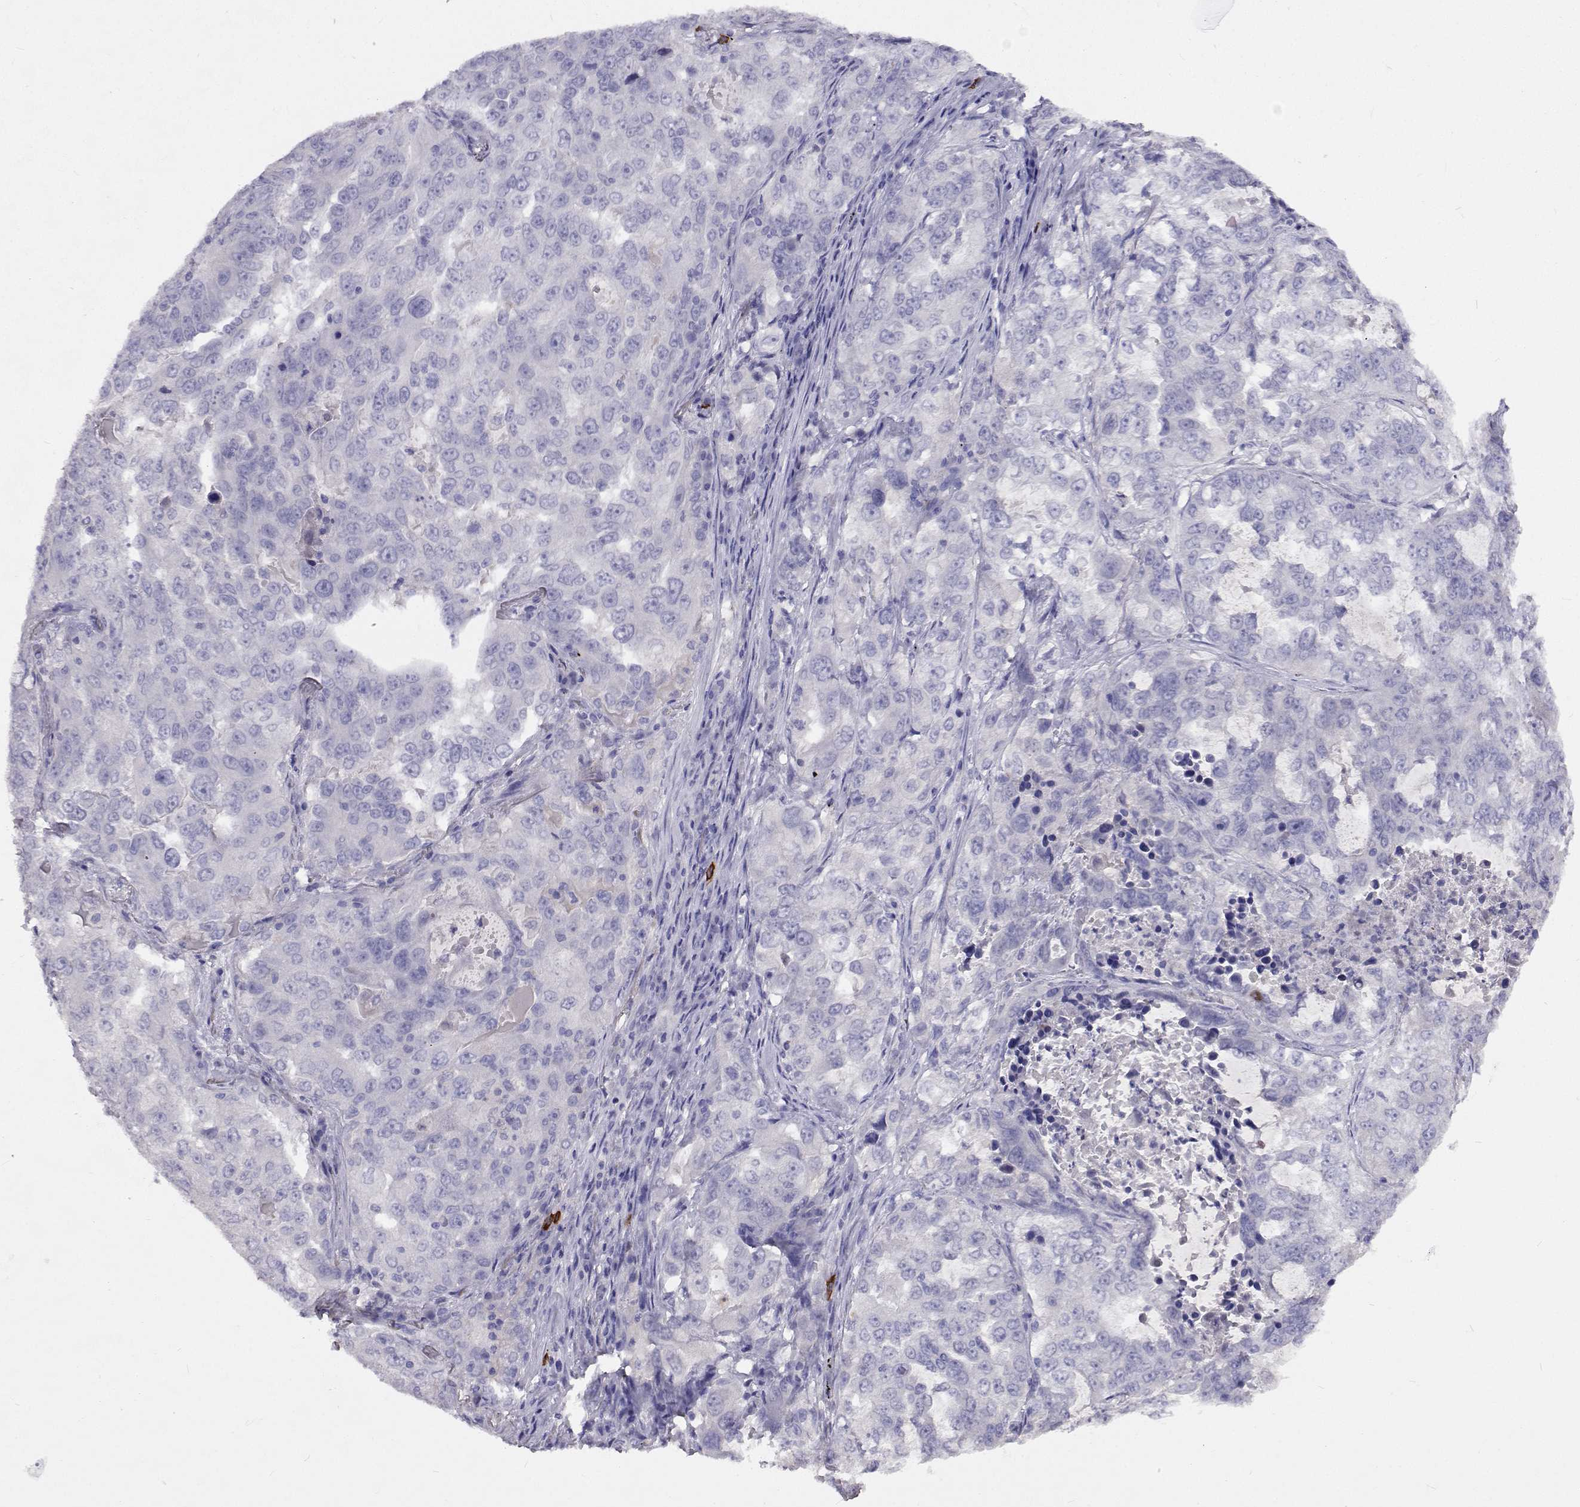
{"staining": {"intensity": "negative", "quantity": "none", "location": "none"}, "tissue": "lung cancer", "cell_type": "Tumor cells", "image_type": "cancer", "snomed": [{"axis": "morphology", "description": "Adenocarcinoma, NOS"}, {"axis": "topography", "description": "Lung"}], "caption": "Lung cancer stained for a protein using IHC exhibits no positivity tumor cells.", "gene": "CFAP44", "patient": {"sex": "female", "age": 61}}